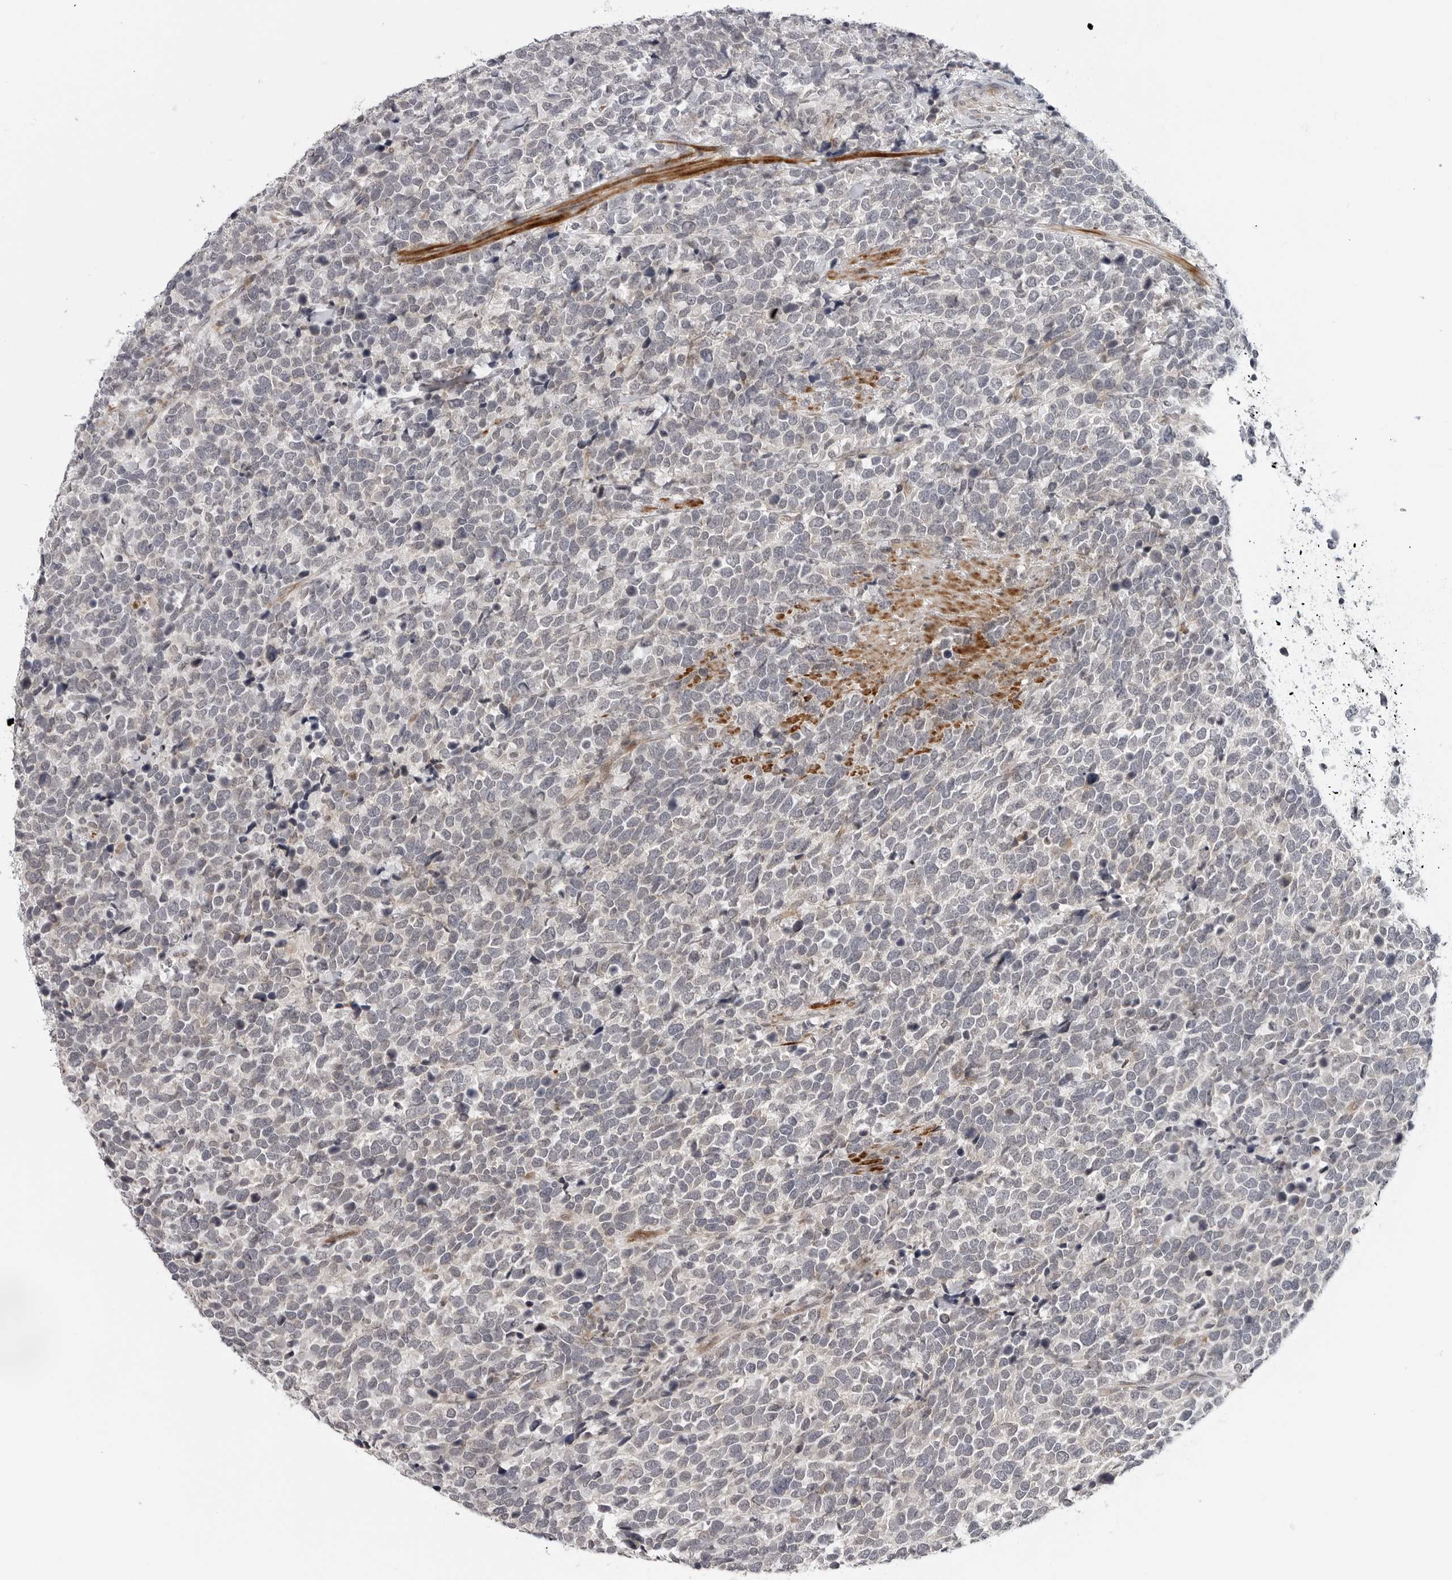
{"staining": {"intensity": "negative", "quantity": "none", "location": "none"}, "tissue": "urothelial cancer", "cell_type": "Tumor cells", "image_type": "cancer", "snomed": [{"axis": "morphology", "description": "Urothelial carcinoma, High grade"}, {"axis": "topography", "description": "Urinary bladder"}], "caption": "There is no significant positivity in tumor cells of urothelial carcinoma (high-grade). (Stains: DAB (3,3'-diaminobenzidine) IHC with hematoxylin counter stain, Microscopy: brightfield microscopy at high magnification).", "gene": "ADAMTS5", "patient": {"sex": "female", "age": 82}}